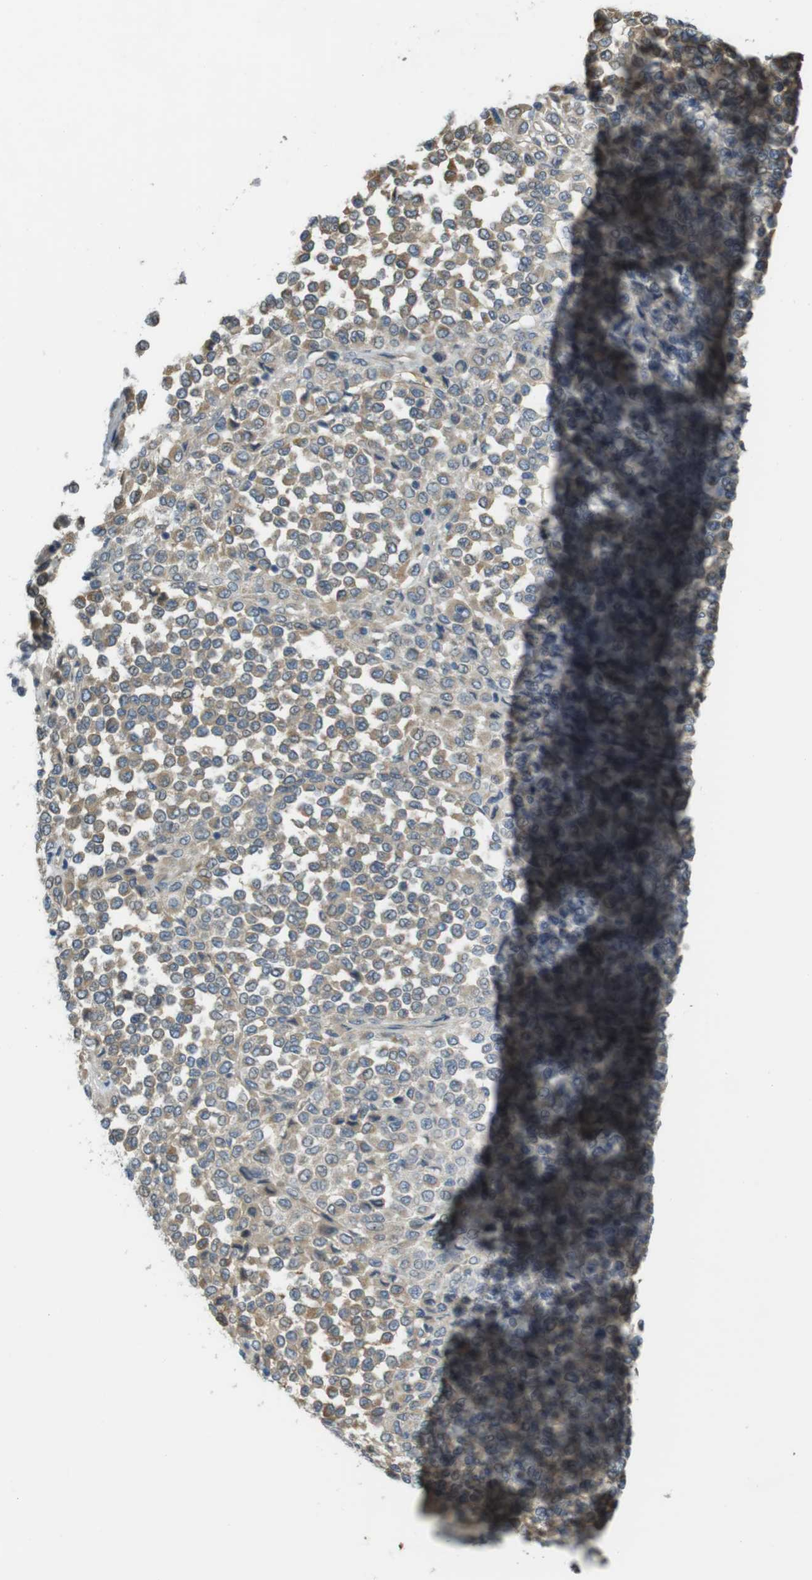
{"staining": {"intensity": "weak", "quantity": ">75%", "location": "cytoplasmic/membranous"}, "tissue": "melanoma", "cell_type": "Tumor cells", "image_type": "cancer", "snomed": [{"axis": "morphology", "description": "Malignant melanoma, Metastatic site"}, {"axis": "topography", "description": "Pancreas"}], "caption": "Immunohistochemical staining of malignant melanoma (metastatic site) shows low levels of weak cytoplasmic/membranous staining in about >75% of tumor cells.", "gene": "ABHD15", "patient": {"sex": "female", "age": 30}}